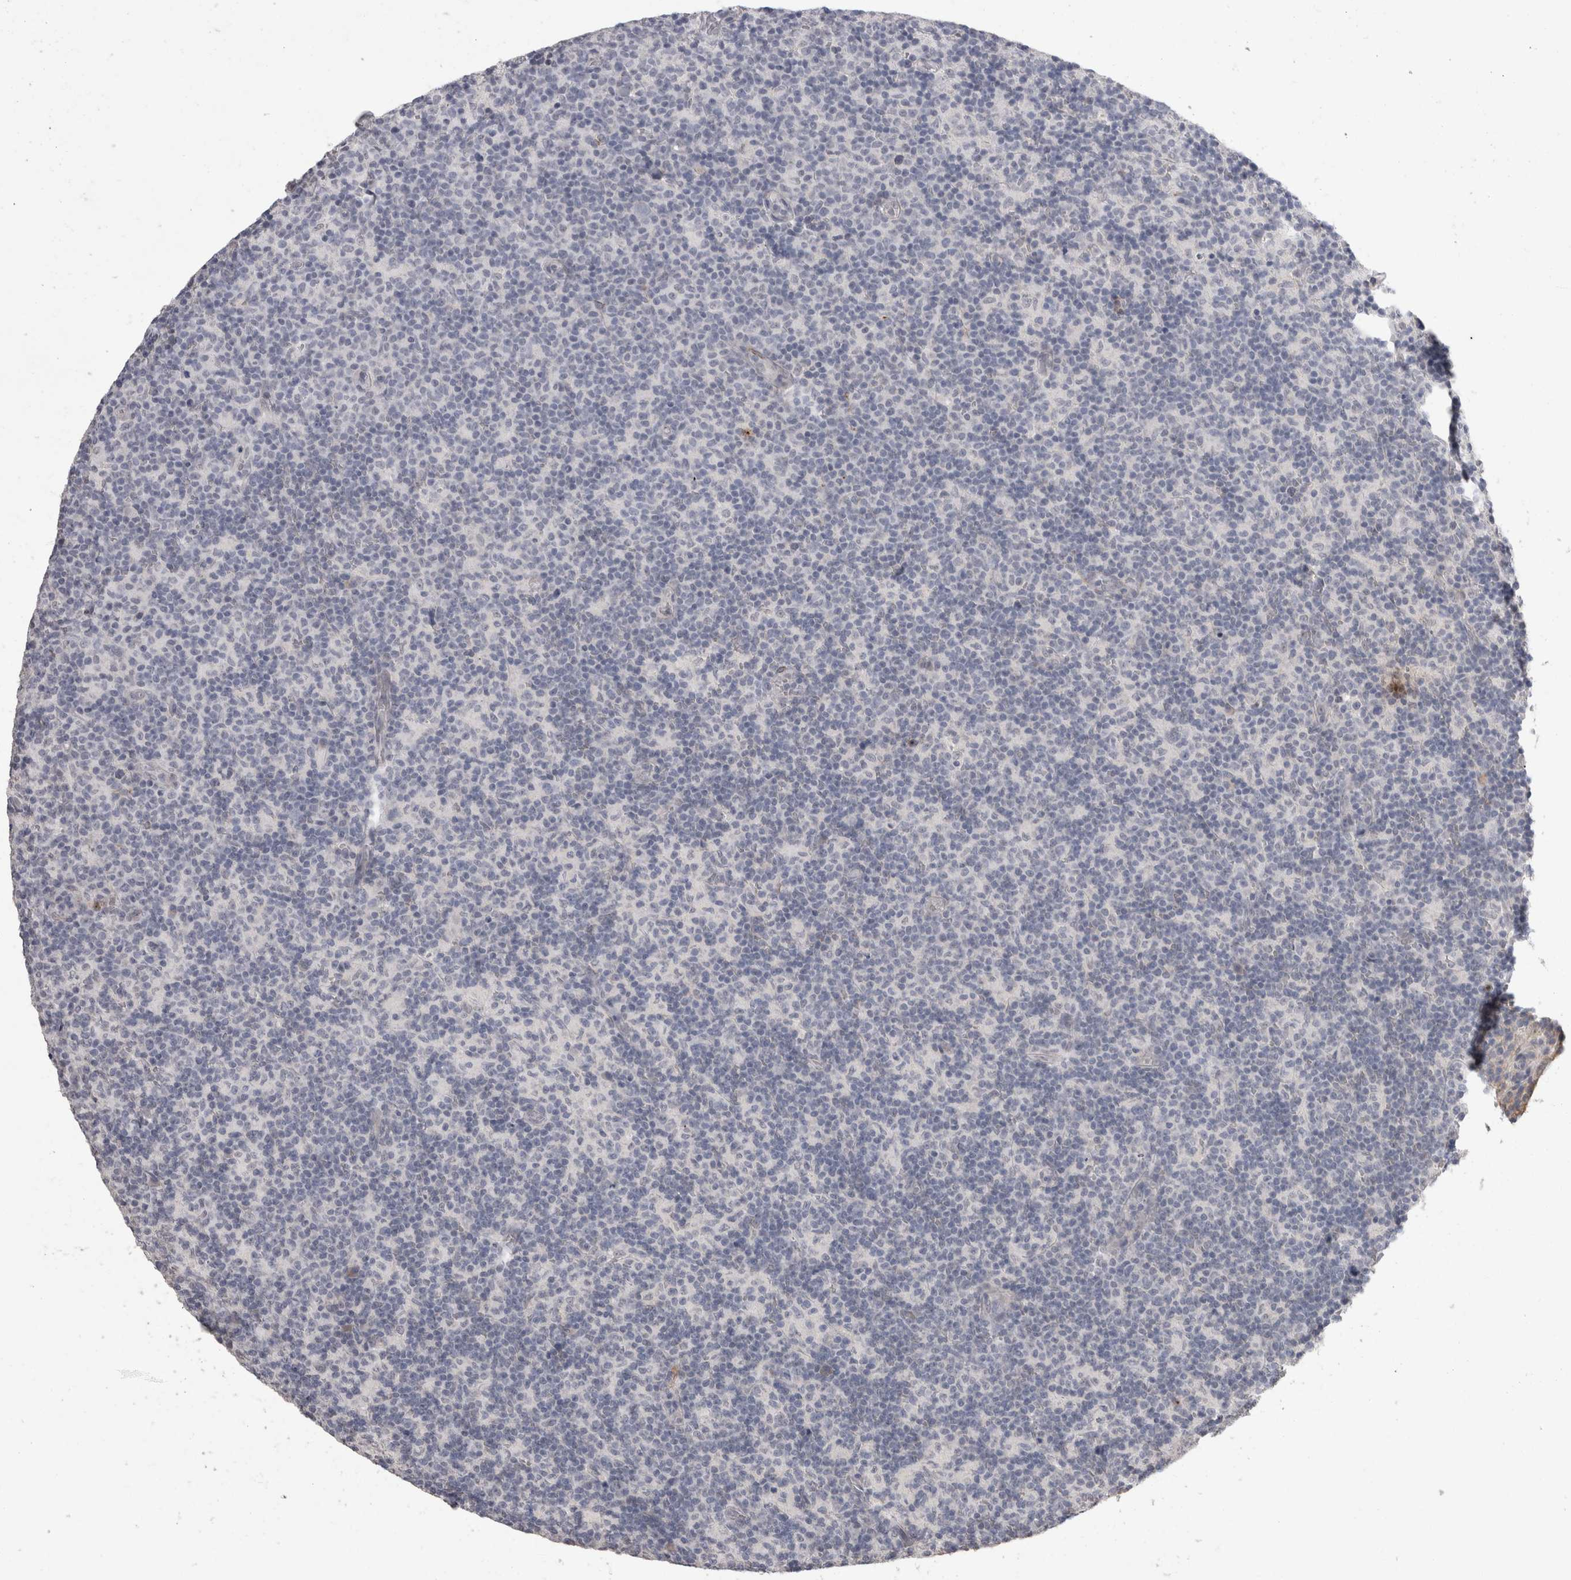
{"staining": {"intensity": "negative", "quantity": "none", "location": "none"}, "tissue": "lymph node", "cell_type": "Germinal center cells", "image_type": "normal", "snomed": [{"axis": "morphology", "description": "Normal tissue, NOS"}, {"axis": "morphology", "description": "Inflammation, NOS"}, {"axis": "topography", "description": "Lymph node"}], "caption": "IHC photomicrograph of unremarkable lymph node: human lymph node stained with DAB displays no significant protein expression in germinal center cells. (DAB IHC with hematoxylin counter stain).", "gene": "CDH13", "patient": {"sex": "male", "age": 55}}